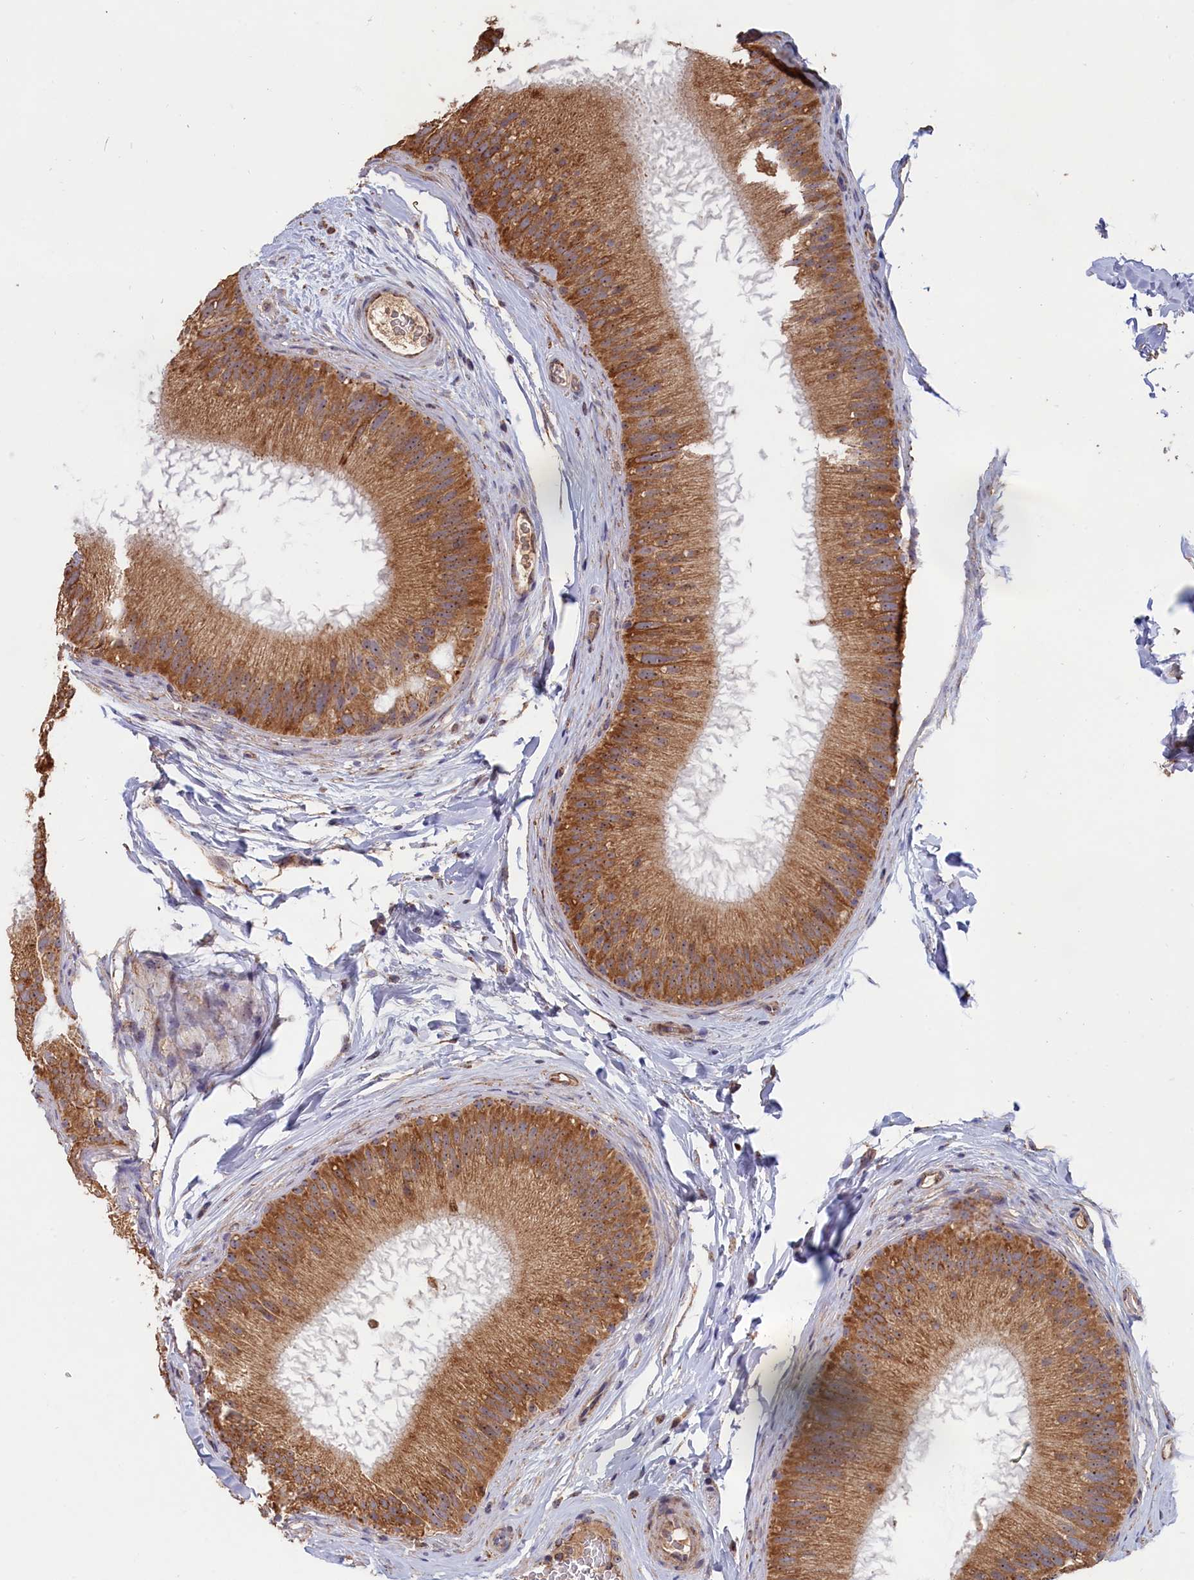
{"staining": {"intensity": "moderate", "quantity": ">75%", "location": "cytoplasmic/membranous"}, "tissue": "epididymis", "cell_type": "Glandular cells", "image_type": "normal", "snomed": [{"axis": "morphology", "description": "Normal tissue, NOS"}, {"axis": "topography", "description": "Epididymis"}], "caption": "This is a histology image of IHC staining of normal epididymis, which shows moderate positivity in the cytoplasmic/membranous of glandular cells.", "gene": "ENSG00000269825", "patient": {"sex": "male", "age": 45}}